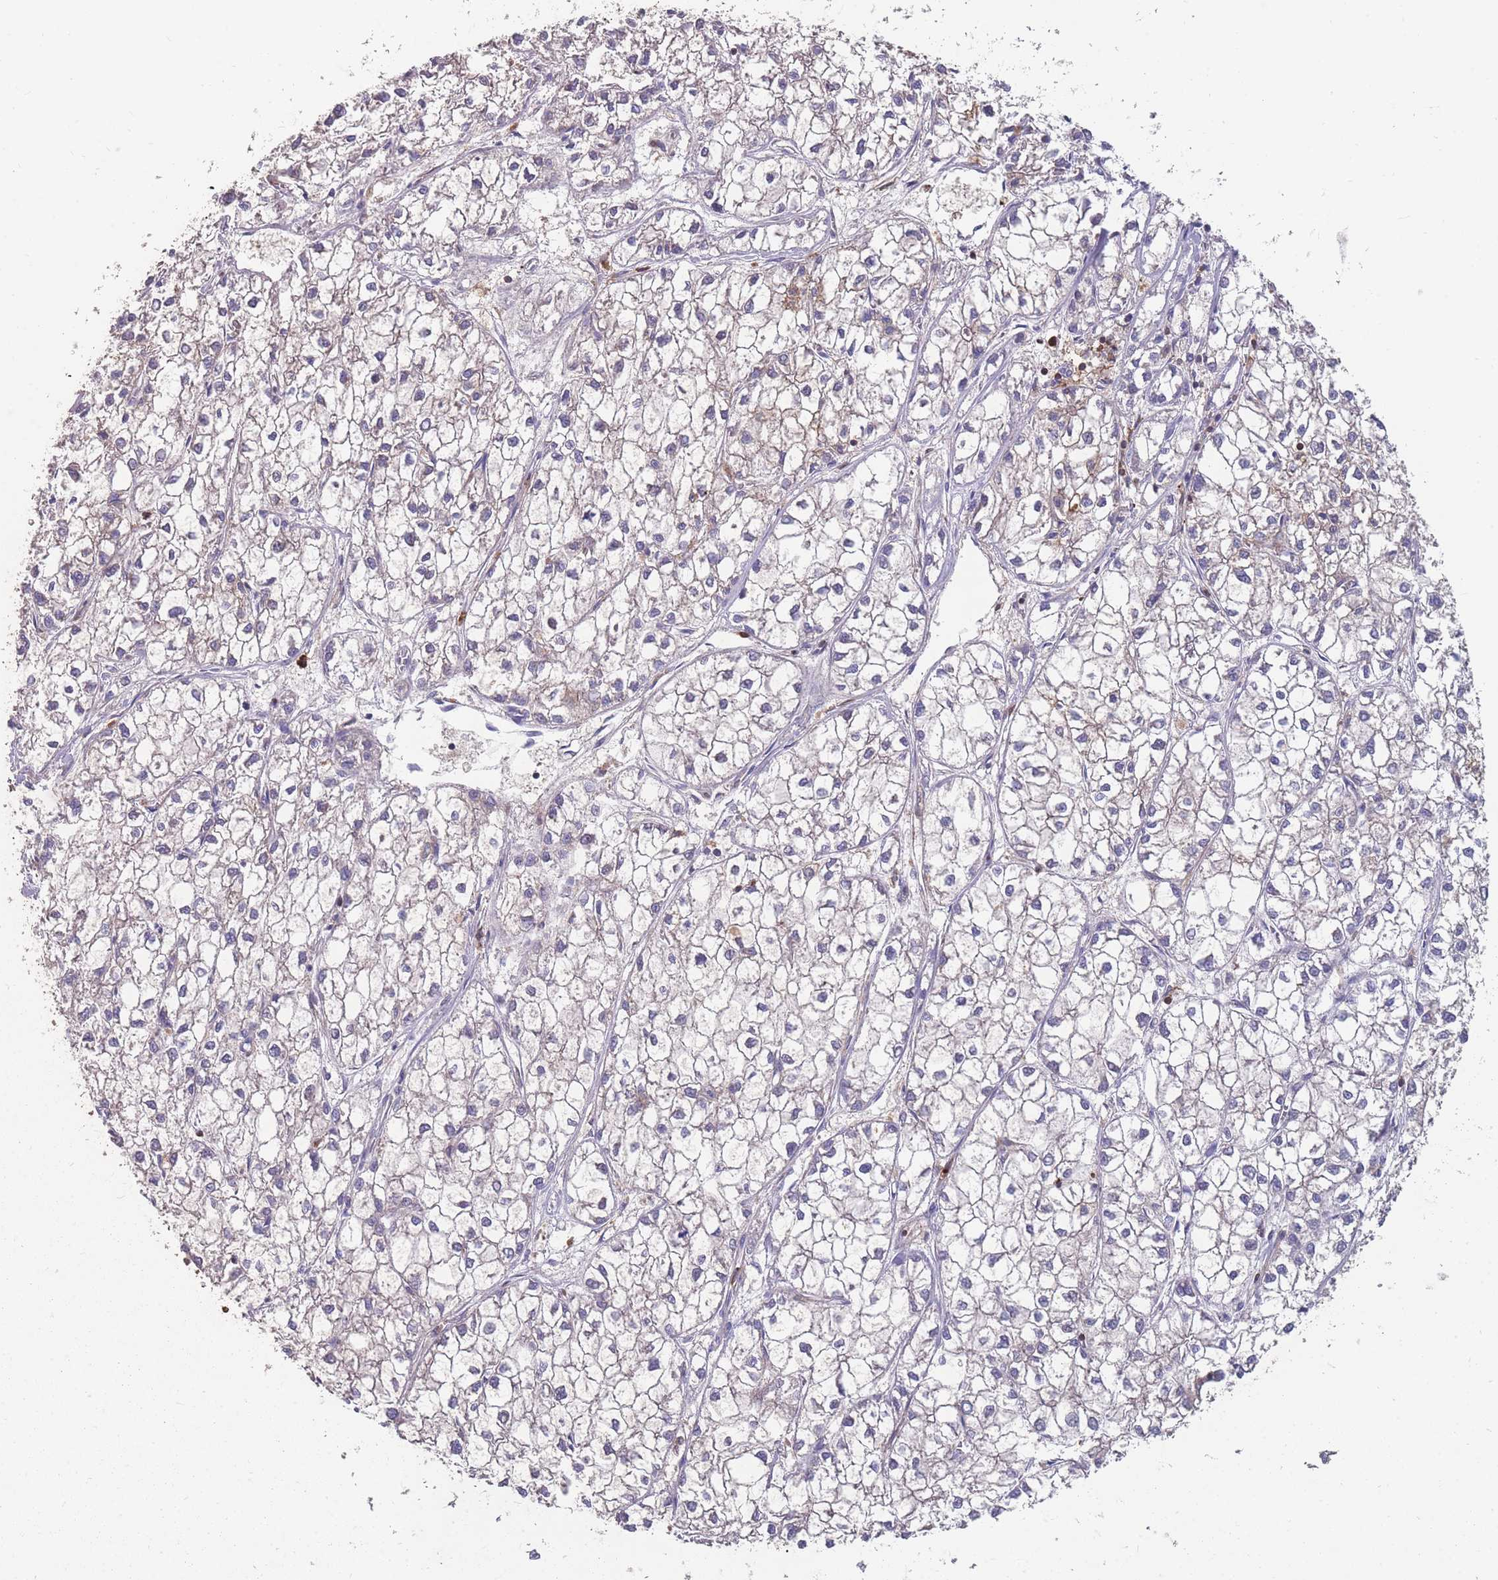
{"staining": {"intensity": "negative", "quantity": "none", "location": "none"}, "tissue": "liver cancer", "cell_type": "Tumor cells", "image_type": "cancer", "snomed": [{"axis": "morphology", "description": "Carcinoma, Hepatocellular, NOS"}, {"axis": "topography", "description": "Liver"}], "caption": "A high-resolution image shows IHC staining of liver cancer (hepatocellular carcinoma), which reveals no significant expression in tumor cells.", "gene": "CD33", "patient": {"sex": "female", "age": 43}}